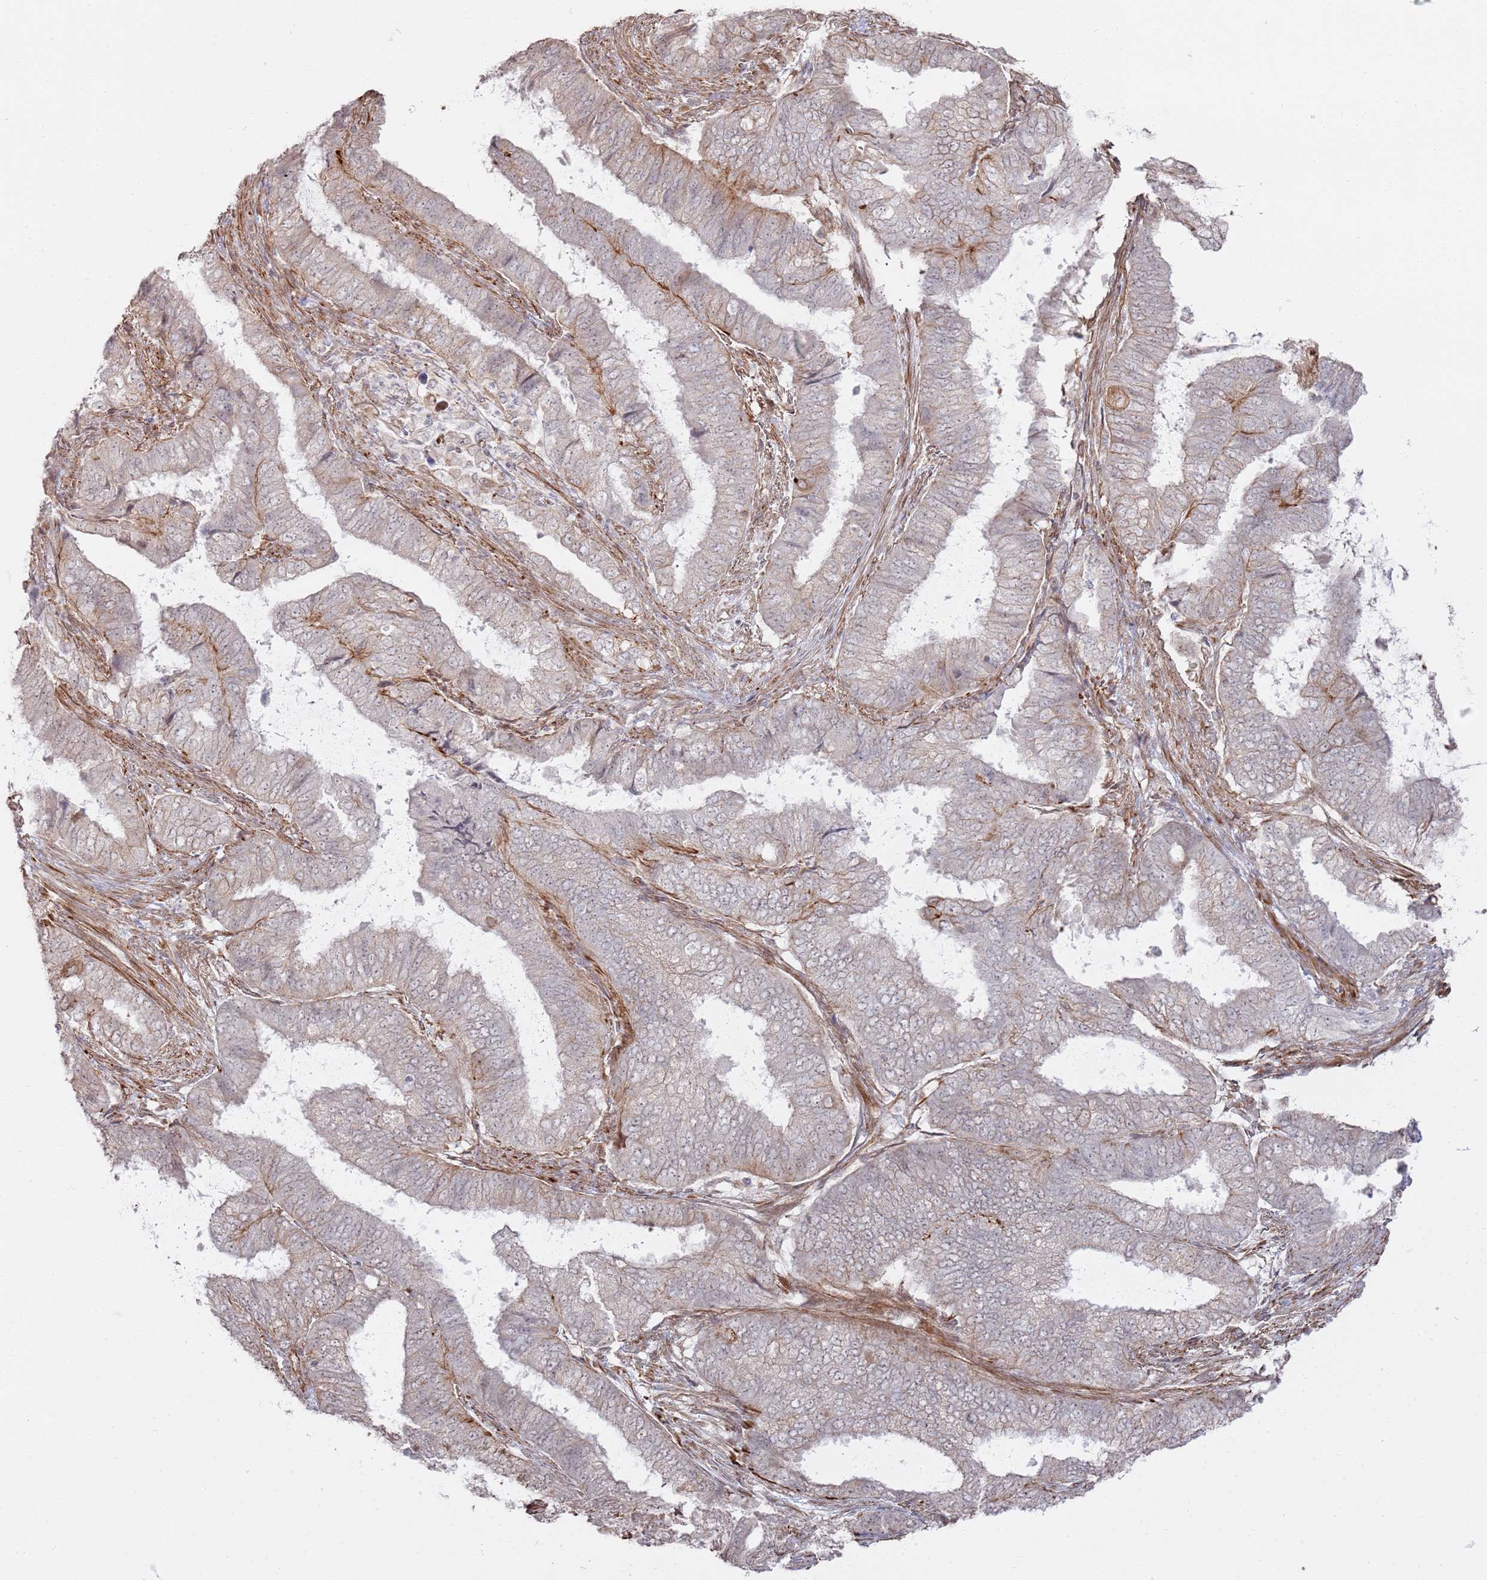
{"staining": {"intensity": "weak", "quantity": "<25%", "location": "cytoplasmic/membranous"}, "tissue": "endometrial cancer", "cell_type": "Tumor cells", "image_type": "cancer", "snomed": [{"axis": "morphology", "description": "Adenocarcinoma, NOS"}, {"axis": "topography", "description": "Endometrium"}], "caption": "Tumor cells are negative for protein expression in human endometrial cancer.", "gene": "PHF21A", "patient": {"sex": "female", "age": 51}}